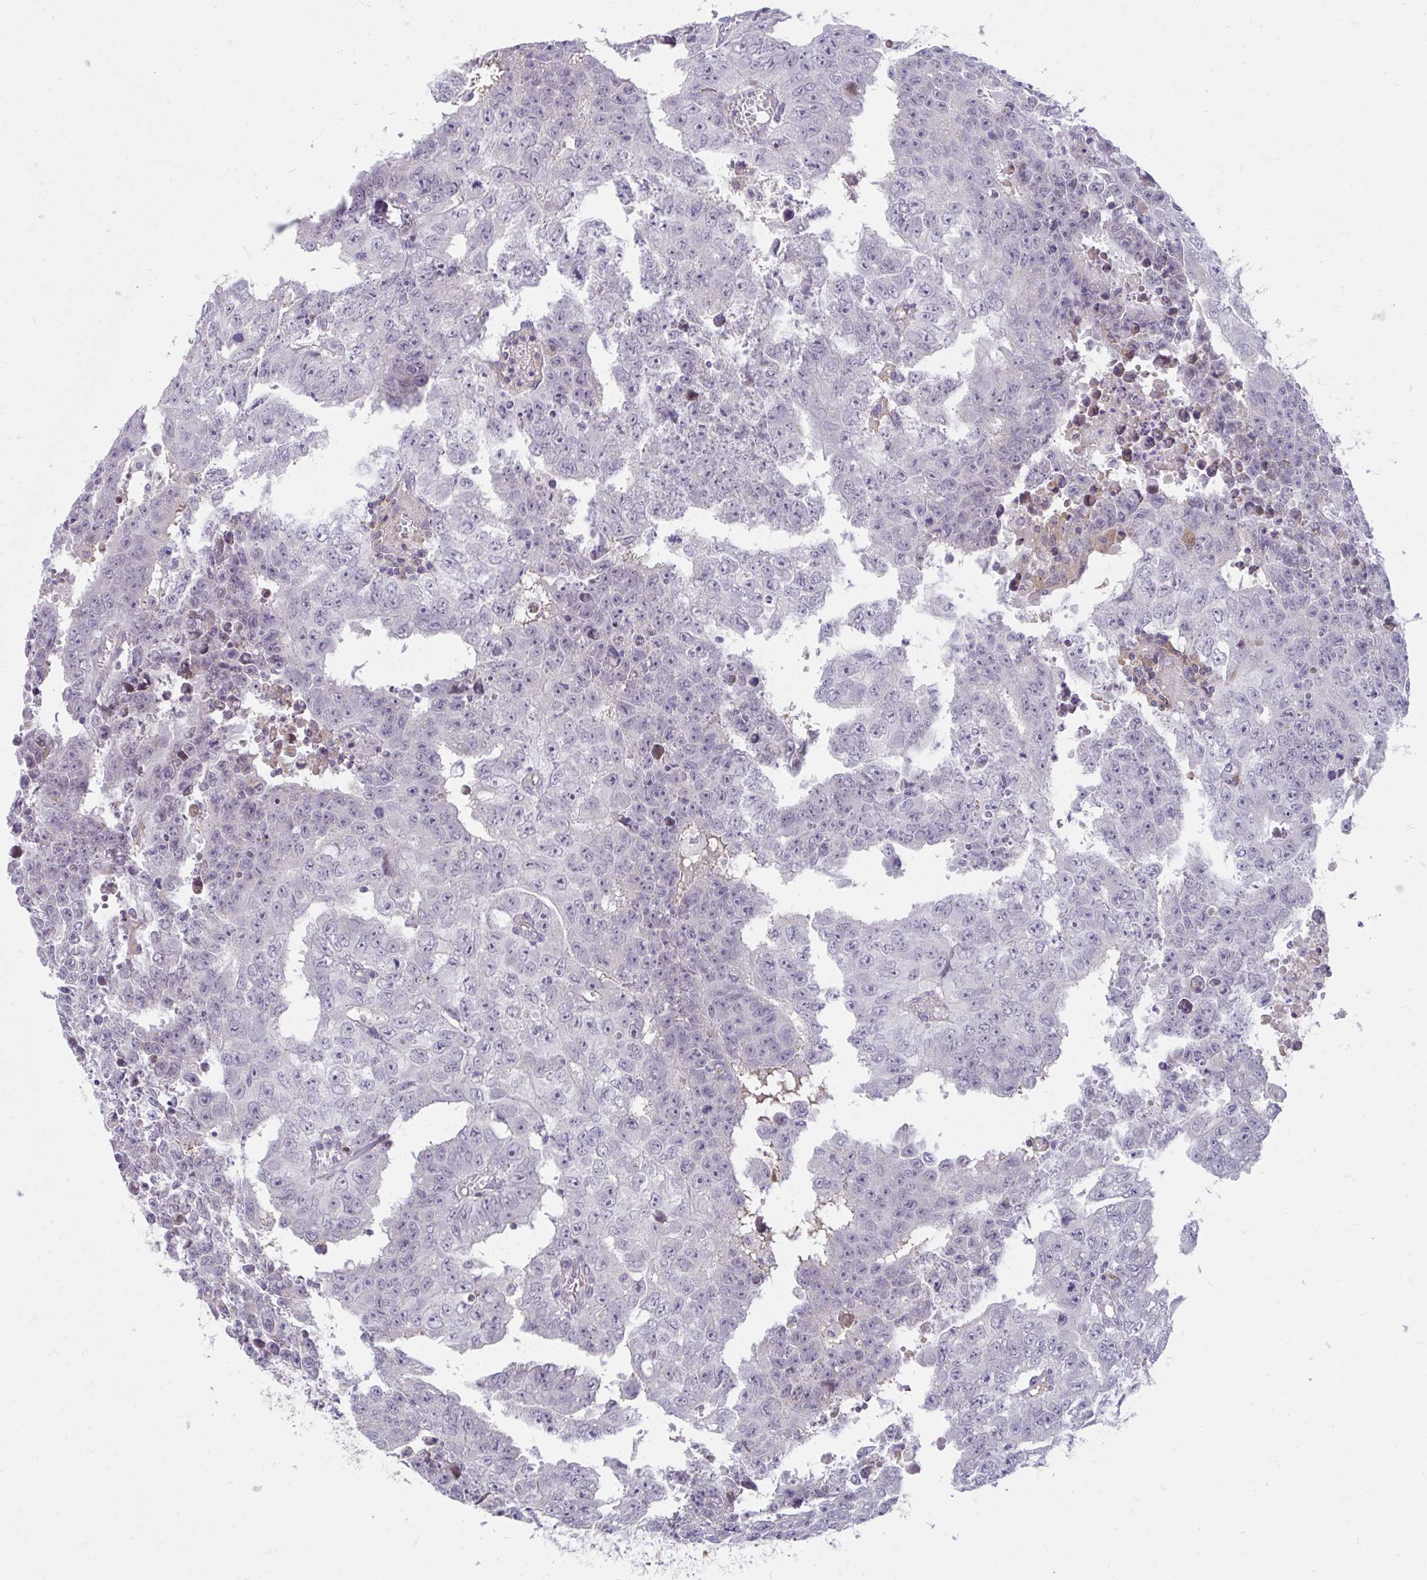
{"staining": {"intensity": "negative", "quantity": "none", "location": "none"}, "tissue": "testis cancer", "cell_type": "Tumor cells", "image_type": "cancer", "snomed": [{"axis": "morphology", "description": "Carcinoma, Embryonal, NOS"}, {"axis": "morphology", "description": "Teratoma, malignant, NOS"}, {"axis": "topography", "description": "Testis"}], "caption": "DAB (3,3'-diaminobenzidine) immunohistochemical staining of human testis cancer (embryonal carcinoma) exhibits no significant positivity in tumor cells.", "gene": "SLAMF7", "patient": {"sex": "male", "age": 24}}